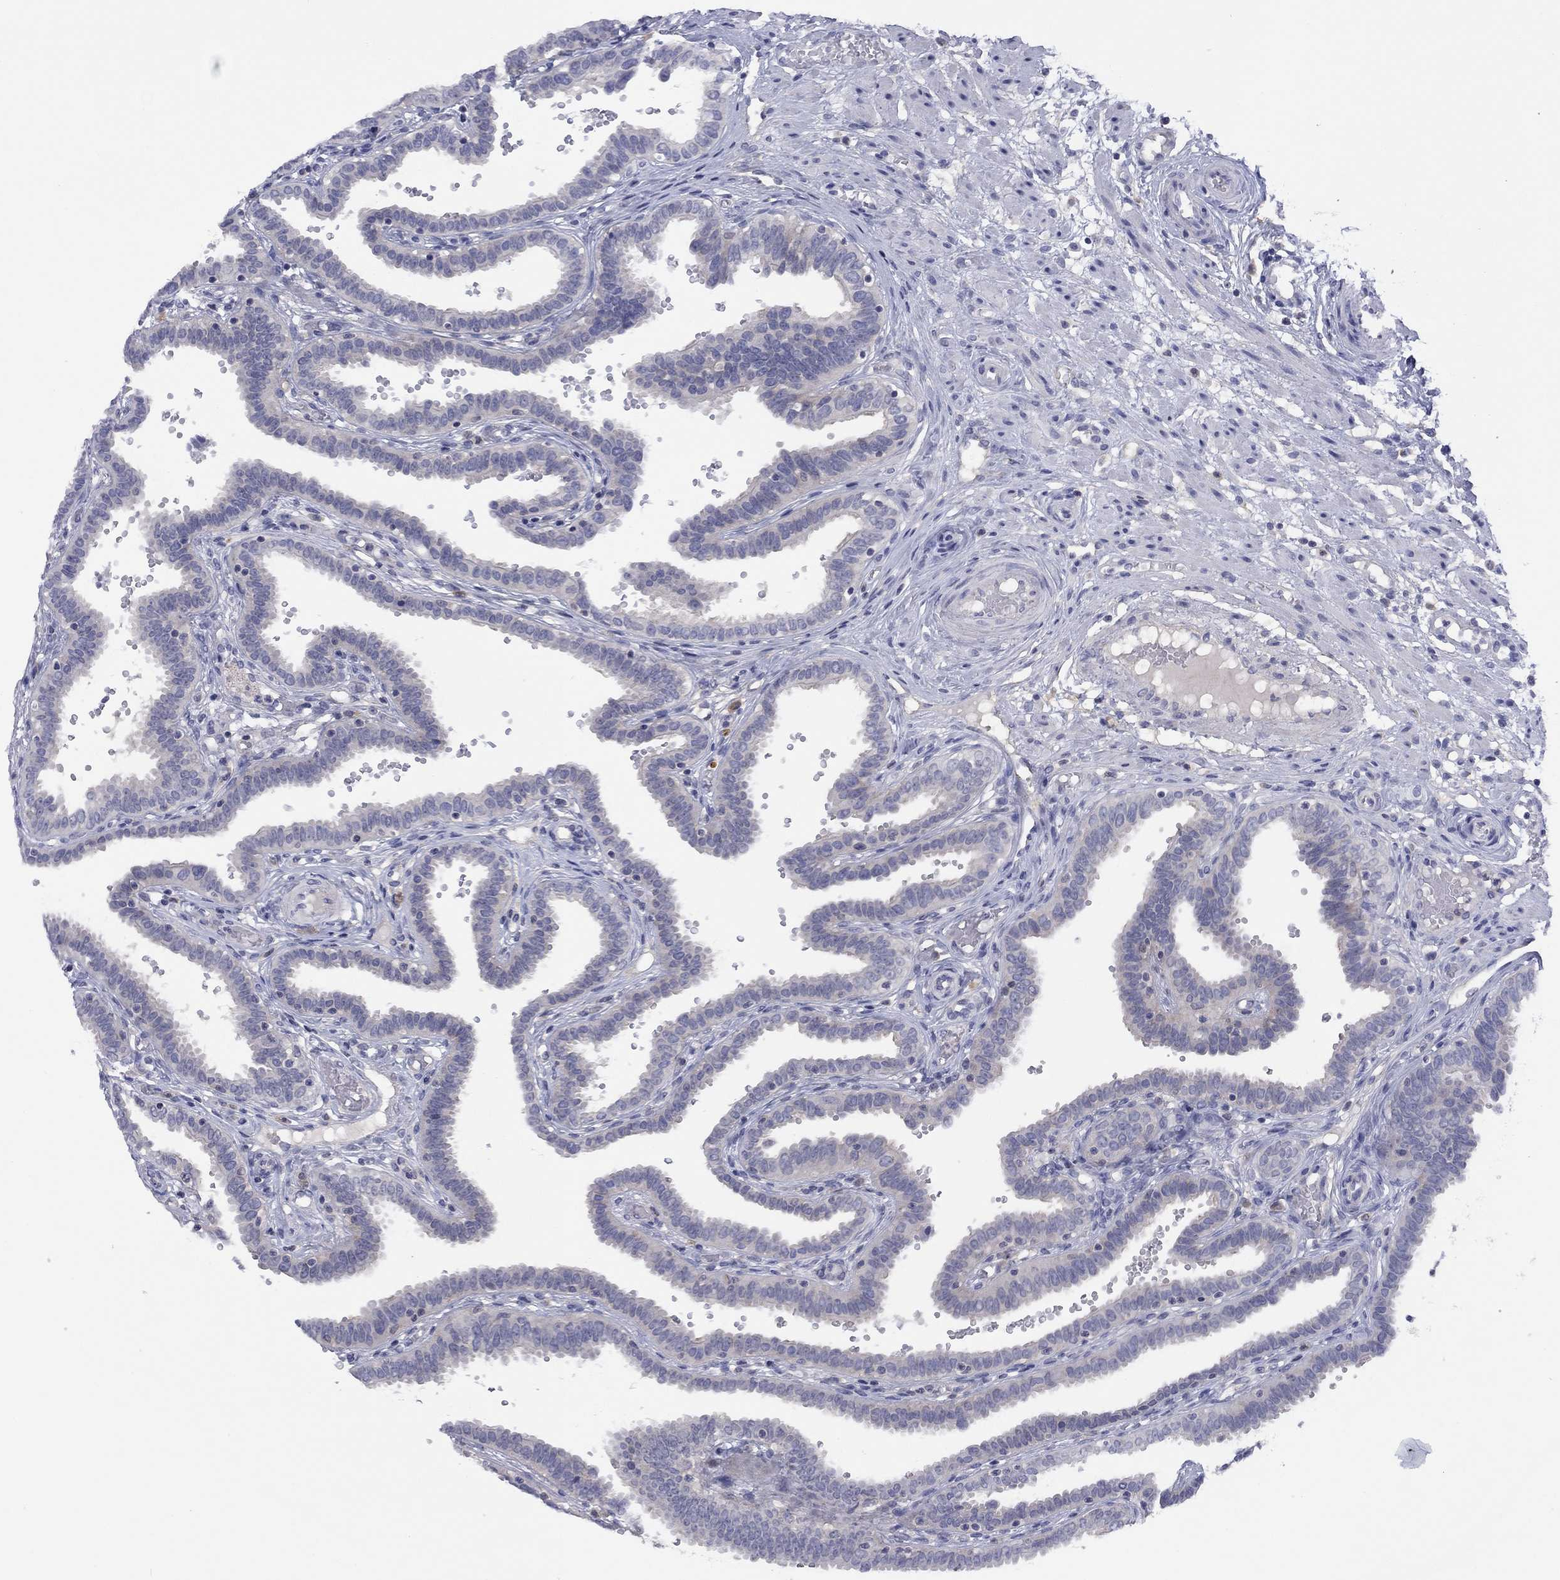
{"staining": {"intensity": "negative", "quantity": "none", "location": "none"}, "tissue": "fallopian tube", "cell_type": "Glandular cells", "image_type": "normal", "snomed": [{"axis": "morphology", "description": "Normal tissue, NOS"}, {"axis": "topography", "description": "Fallopian tube"}], "caption": "There is no significant positivity in glandular cells of fallopian tube. (DAB immunohistochemistry visualized using brightfield microscopy, high magnification).", "gene": "CYP2B6", "patient": {"sex": "female", "age": 37}}